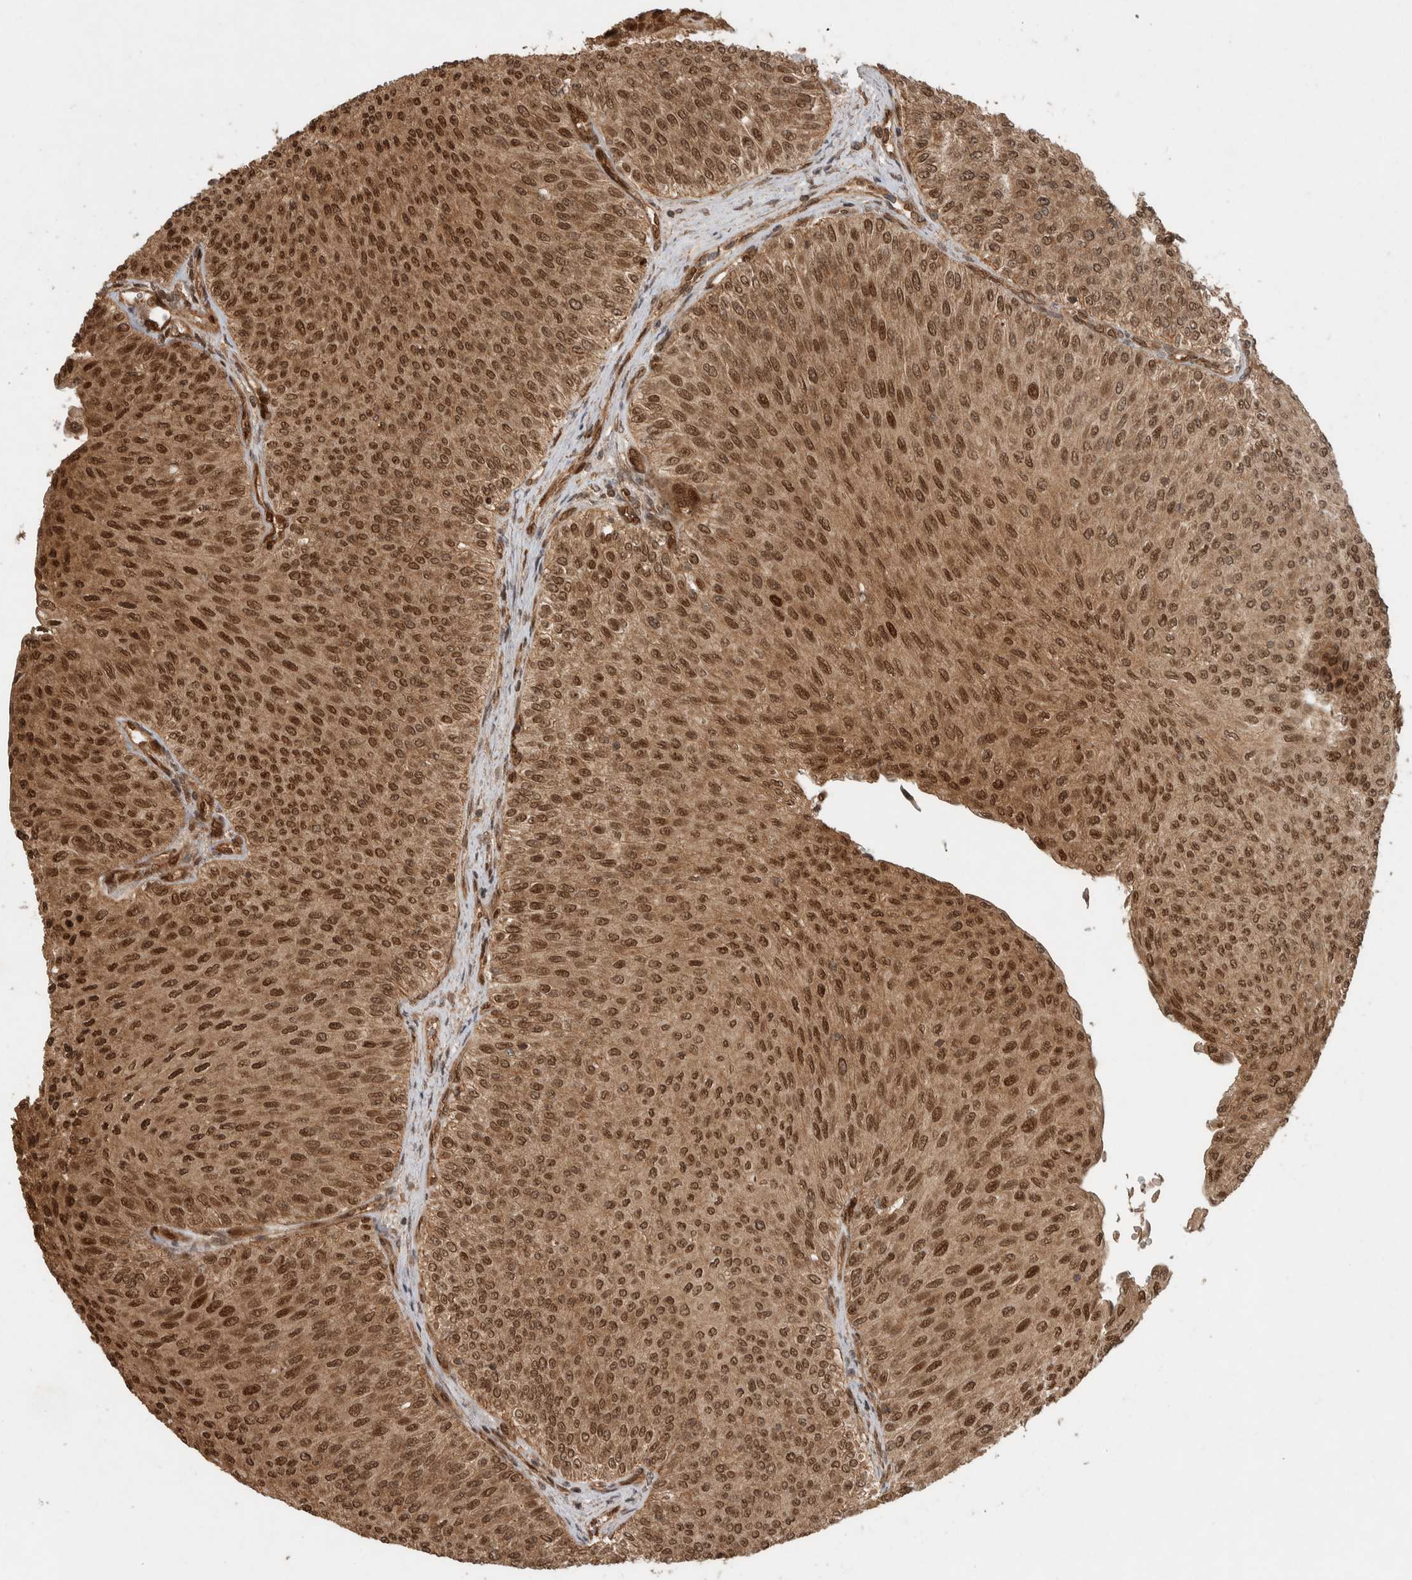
{"staining": {"intensity": "strong", "quantity": ">75%", "location": "cytoplasmic/membranous,nuclear"}, "tissue": "urothelial cancer", "cell_type": "Tumor cells", "image_type": "cancer", "snomed": [{"axis": "morphology", "description": "Urothelial carcinoma, Low grade"}, {"axis": "topography", "description": "Urinary bladder"}], "caption": "A photomicrograph of urothelial cancer stained for a protein reveals strong cytoplasmic/membranous and nuclear brown staining in tumor cells.", "gene": "CNTROB", "patient": {"sex": "male", "age": 78}}